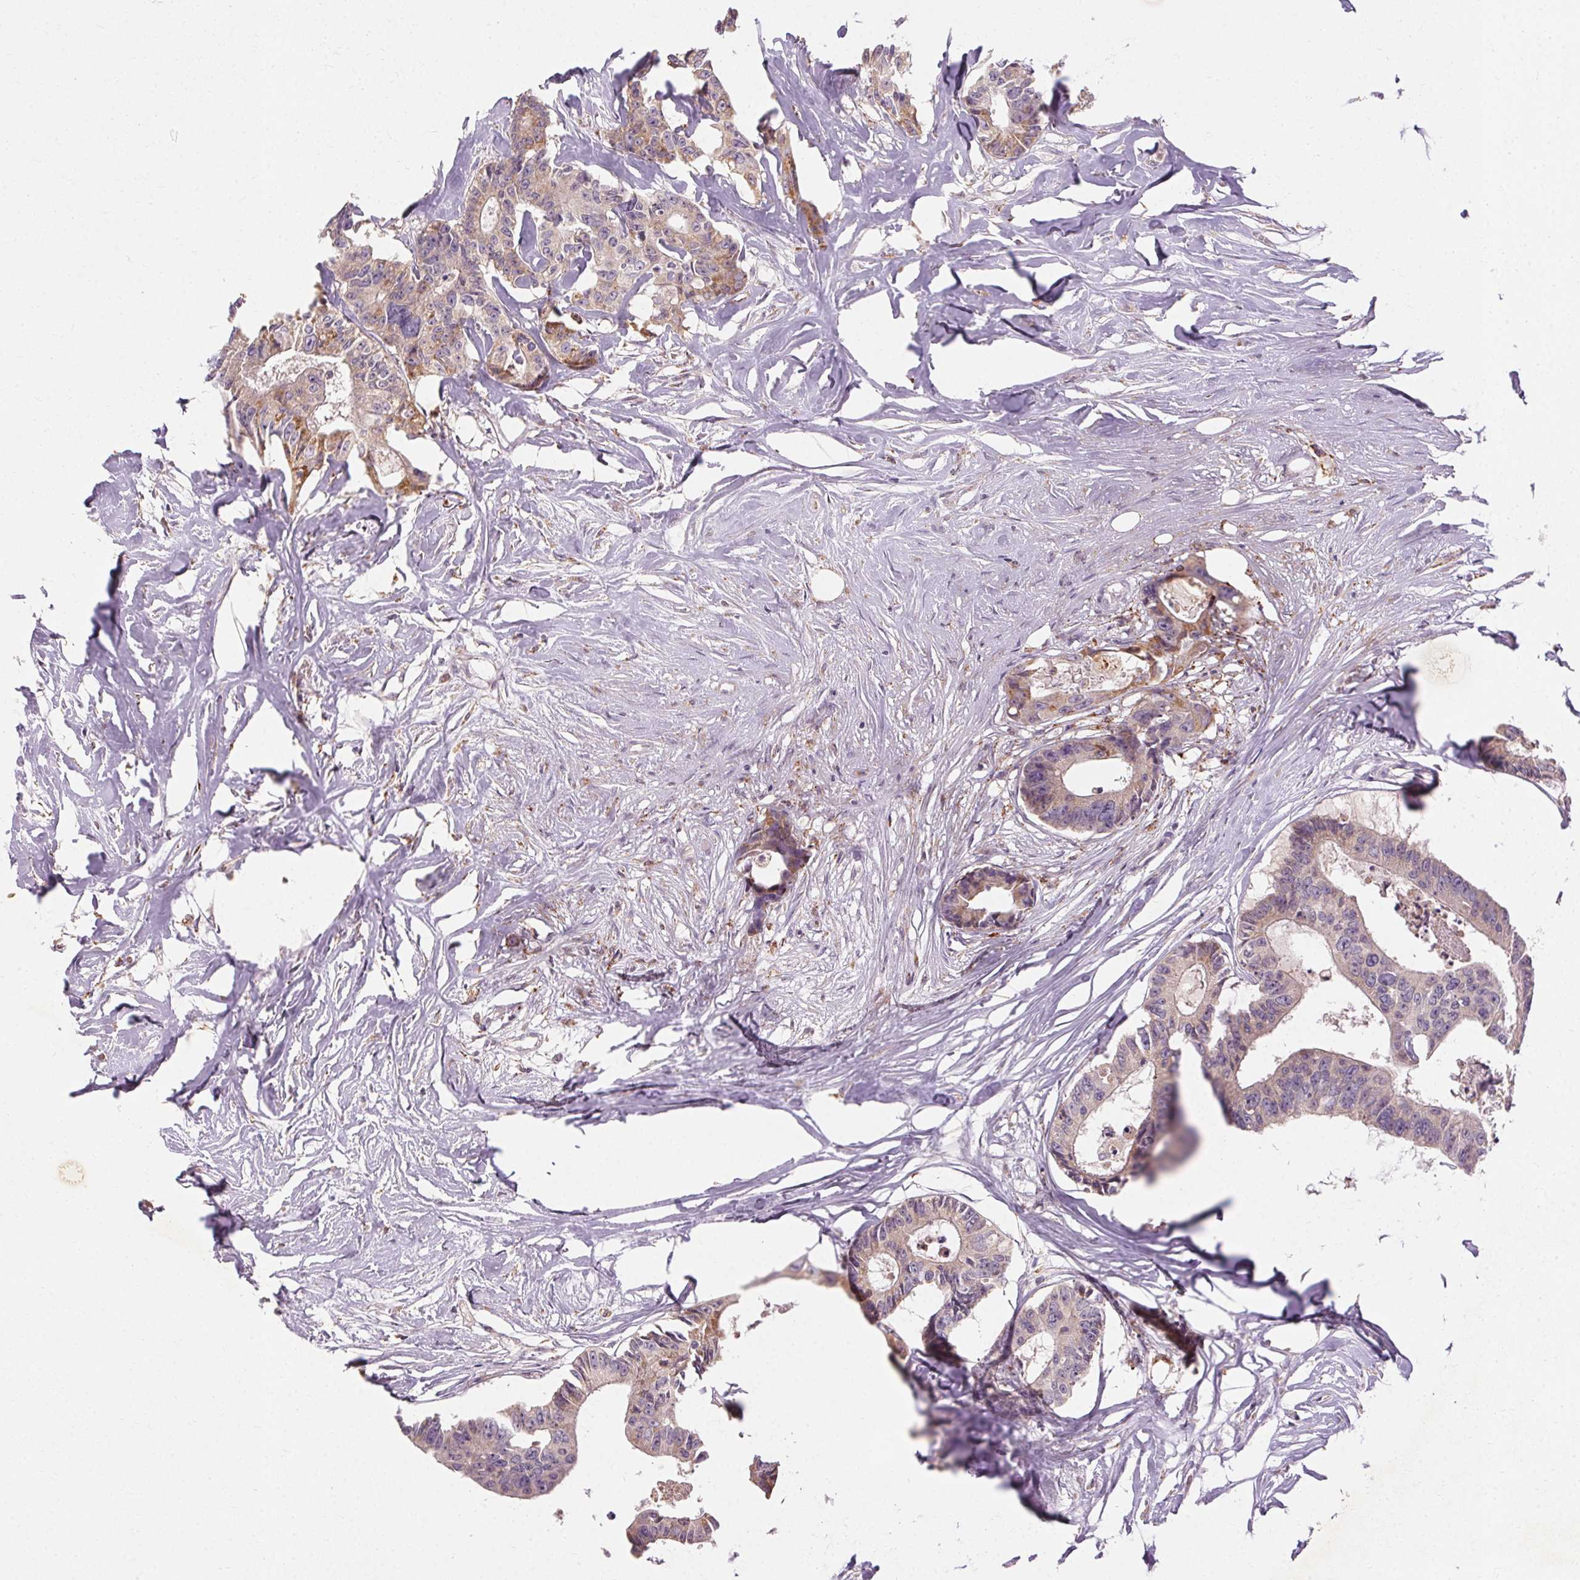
{"staining": {"intensity": "weak", "quantity": "25%-75%", "location": "cytoplasmic/membranous"}, "tissue": "colorectal cancer", "cell_type": "Tumor cells", "image_type": "cancer", "snomed": [{"axis": "morphology", "description": "Adenocarcinoma, NOS"}, {"axis": "topography", "description": "Rectum"}], "caption": "Brown immunohistochemical staining in human colorectal cancer reveals weak cytoplasmic/membranous positivity in about 25%-75% of tumor cells. (Stains: DAB (3,3'-diaminobenzidine) in brown, nuclei in blue, Microscopy: brightfield microscopy at high magnification).", "gene": "REP15", "patient": {"sex": "male", "age": 57}}